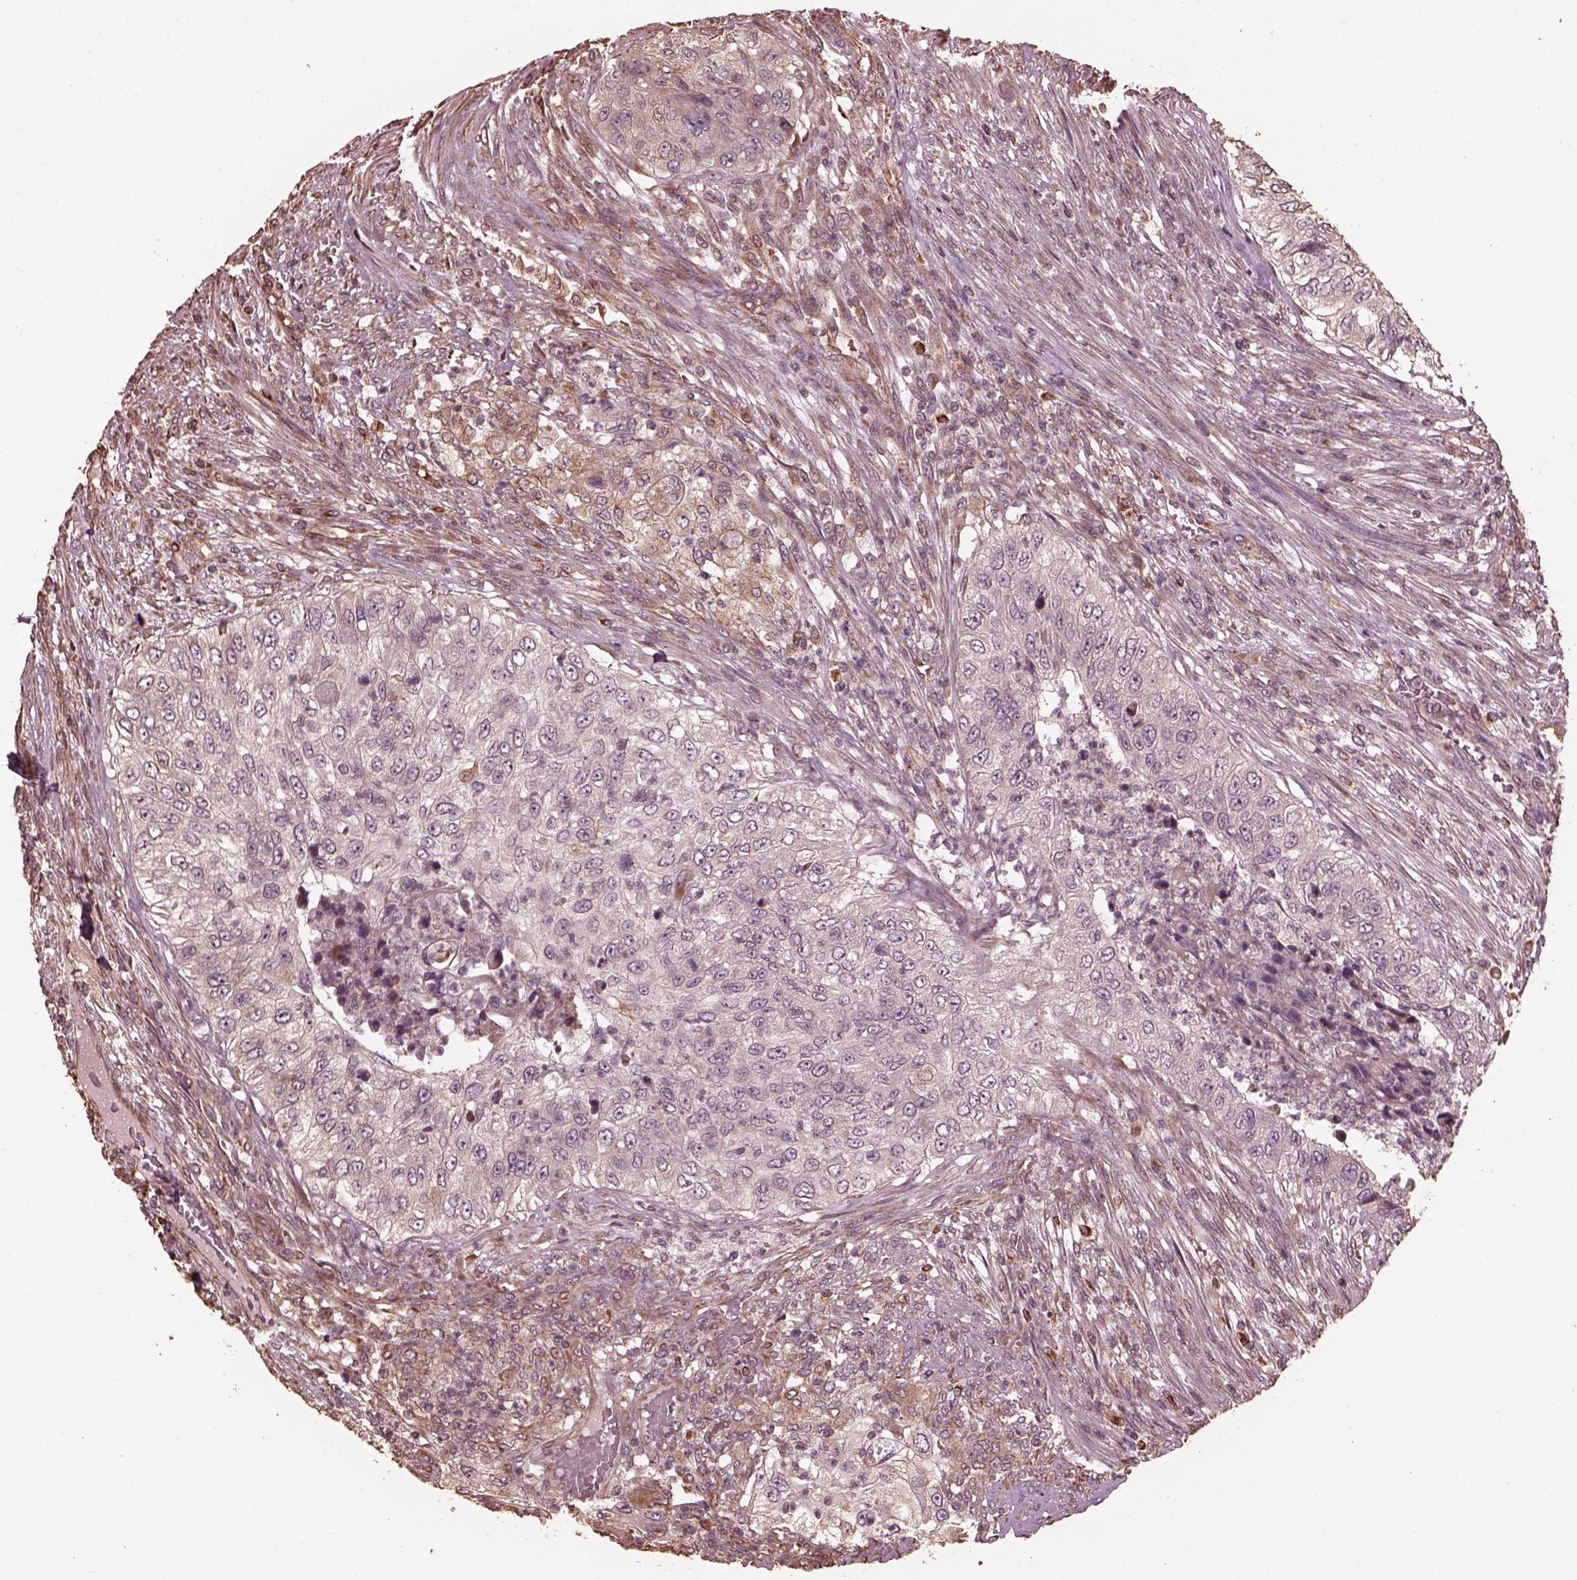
{"staining": {"intensity": "weak", "quantity": "<25%", "location": "cytoplasmic/membranous"}, "tissue": "urothelial cancer", "cell_type": "Tumor cells", "image_type": "cancer", "snomed": [{"axis": "morphology", "description": "Urothelial carcinoma, High grade"}, {"axis": "topography", "description": "Urinary bladder"}], "caption": "This is a image of immunohistochemistry staining of high-grade urothelial carcinoma, which shows no positivity in tumor cells.", "gene": "GTPBP1", "patient": {"sex": "female", "age": 60}}